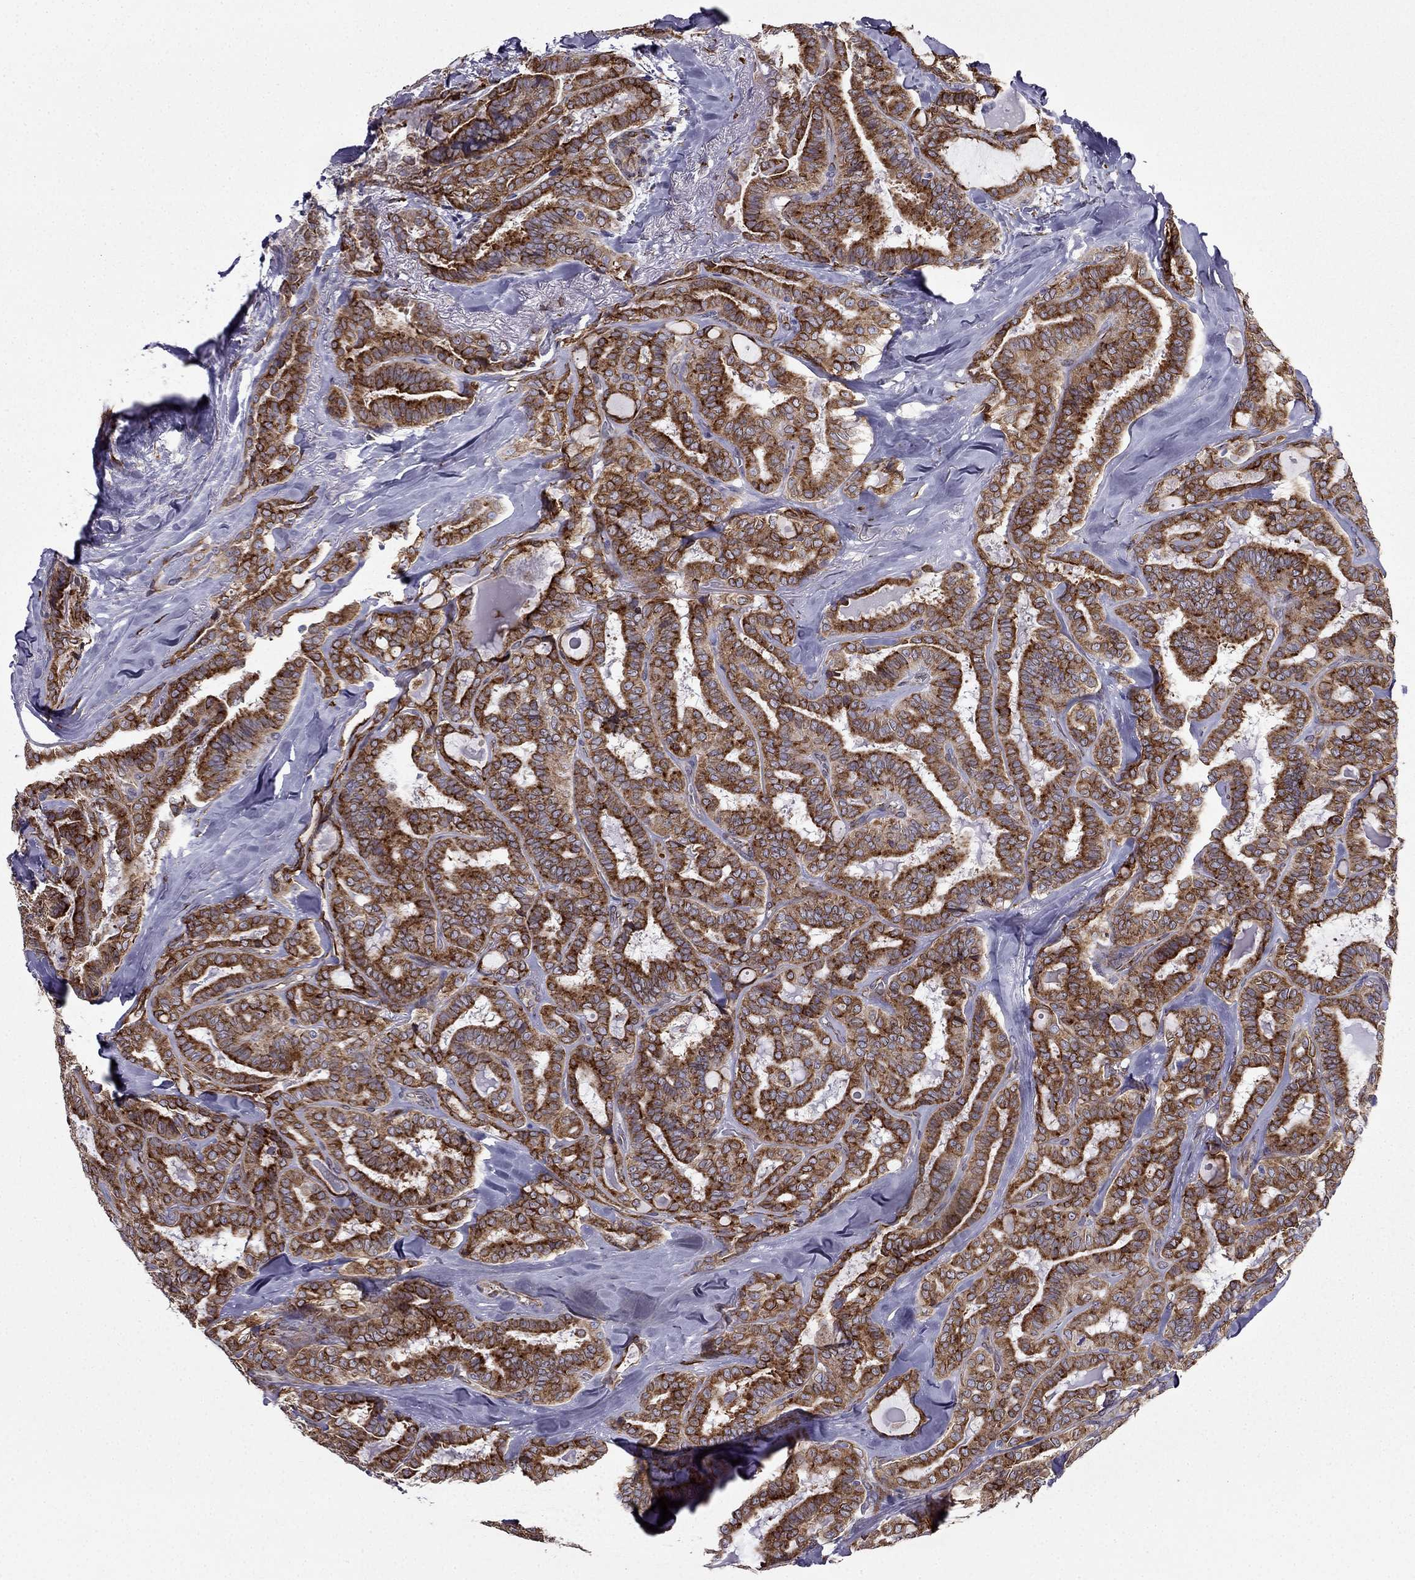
{"staining": {"intensity": "strong", "quantity": "25%-75%", "location": "cytoplasmic/membranous"}, "tissue": "thyroid cancer", "cell_type": "Tumor cells", "image_type": "cancer", "snomed": [{"axis": "morphology", "description": "Papillary adenocarcinoma, NOS"}, {"axis": "topography", "description": "Thyroid gland"}], "caption": "Immunohistochemistry staining of thyroid papillary adenocarcinoma, which exhibits high levels of strong cytoplasmic/membranous positivity in approximately 25%-75% of tumor cells indicating strong cytoplasmic/membranous protein expression. The staining was performed using DAB (brown) for protein detection and nuclei were counterstained in hematoxylin (blue).", "gene": "IKBIP", "patient": {"sex": "female", "age": 39}}